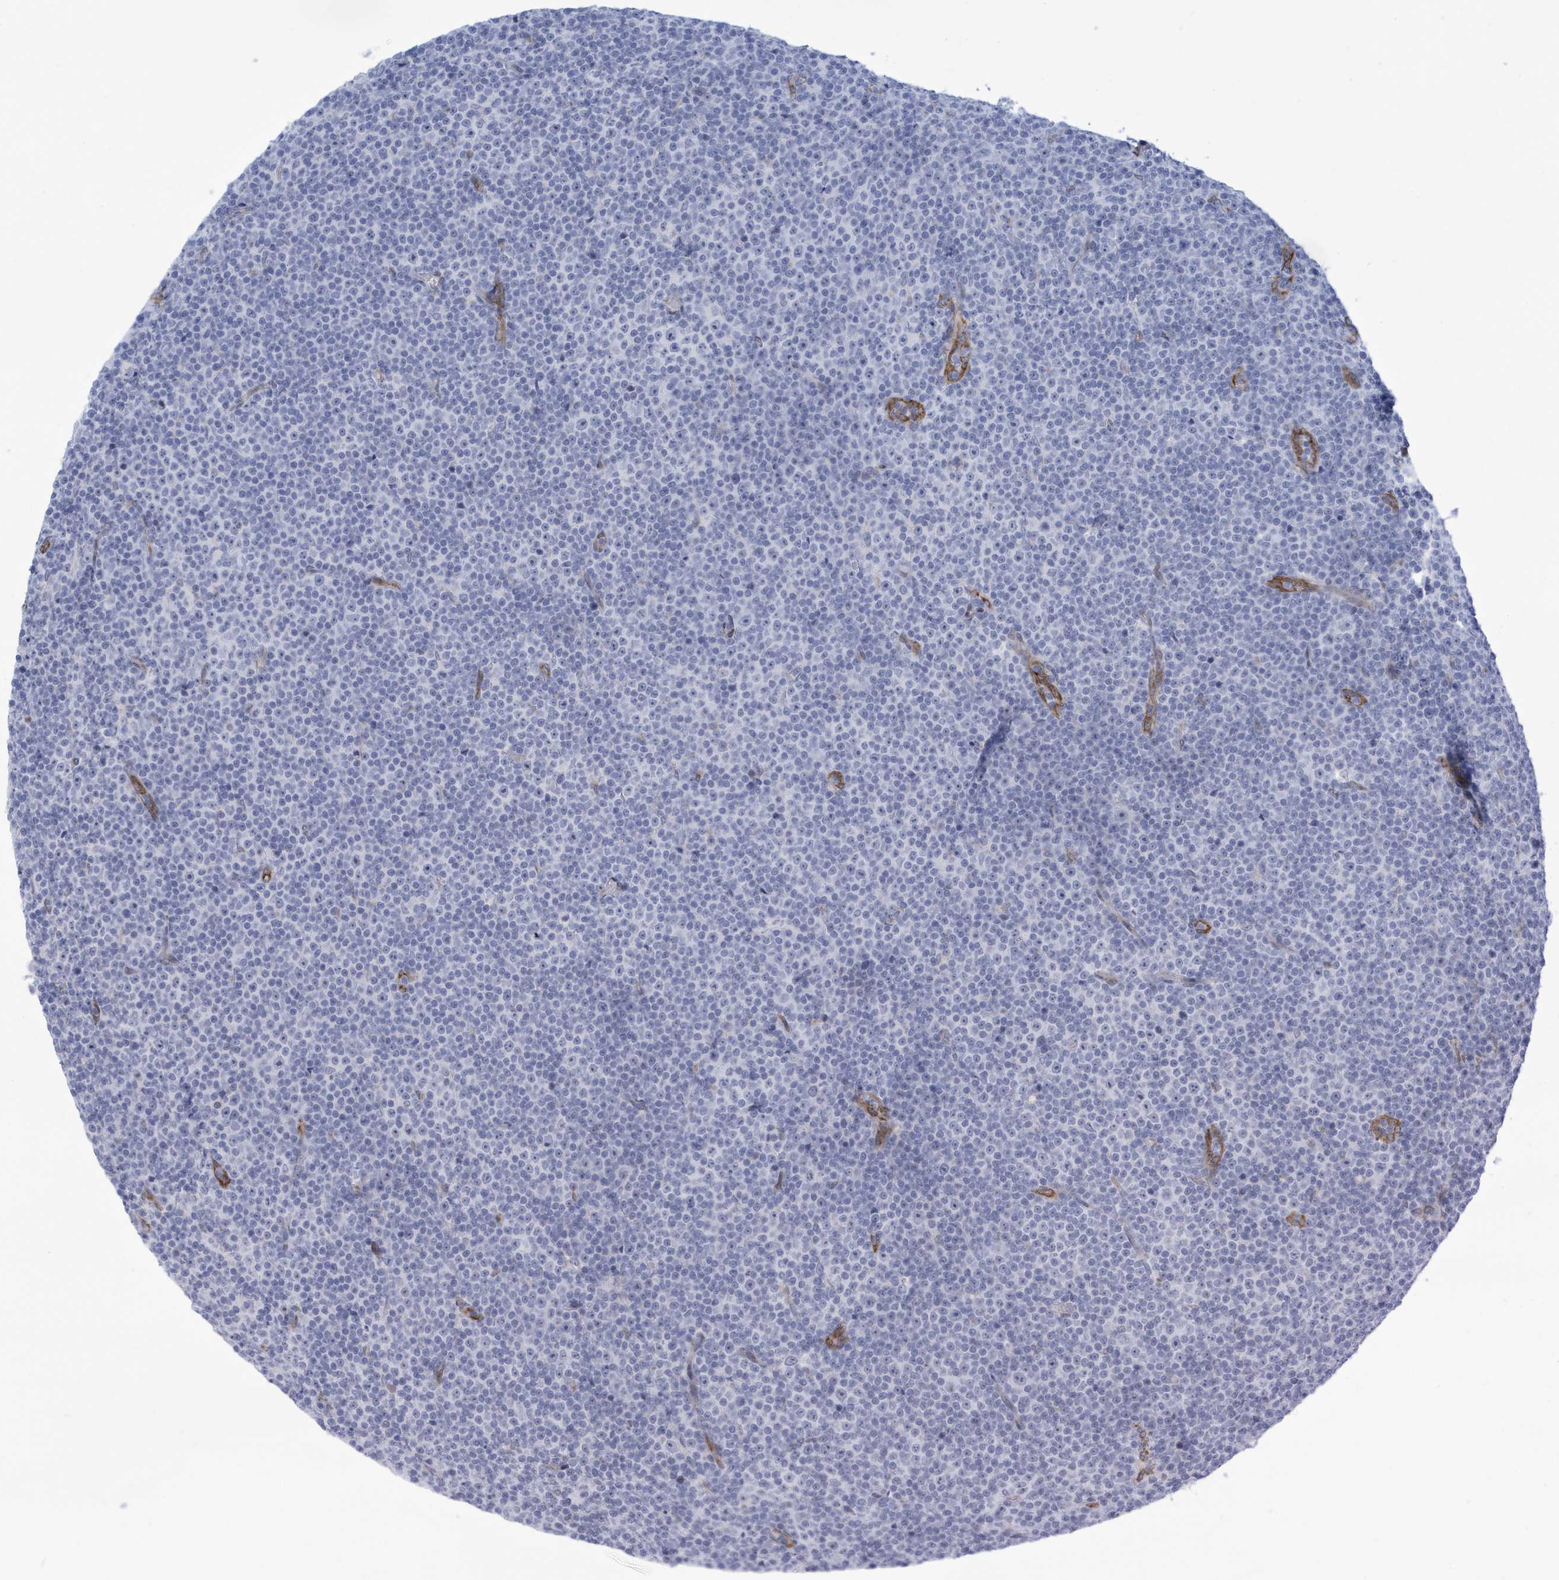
{"staining": {"intensity": "negative", "quantity": "none", "location": "none"}, "tissue": "lymphoma", "cell_type": "Tumor cells", "image_type": "cancer", "snomed": [{"axis": "morphology", "description": "Malignant lymphoma, non-Hodgkin's type, Low grade"}, {"axis": "topography", "description": "Lymph node"}], "caption": "This is a histopathology image of immunohistochemistry staining of low-grade malignant lymphoma, non-Hodgkin's type, which shows no positivity in tumor cells.", "gene": "SEMA3F", "patient": {"sex": "female", "age": 67}}